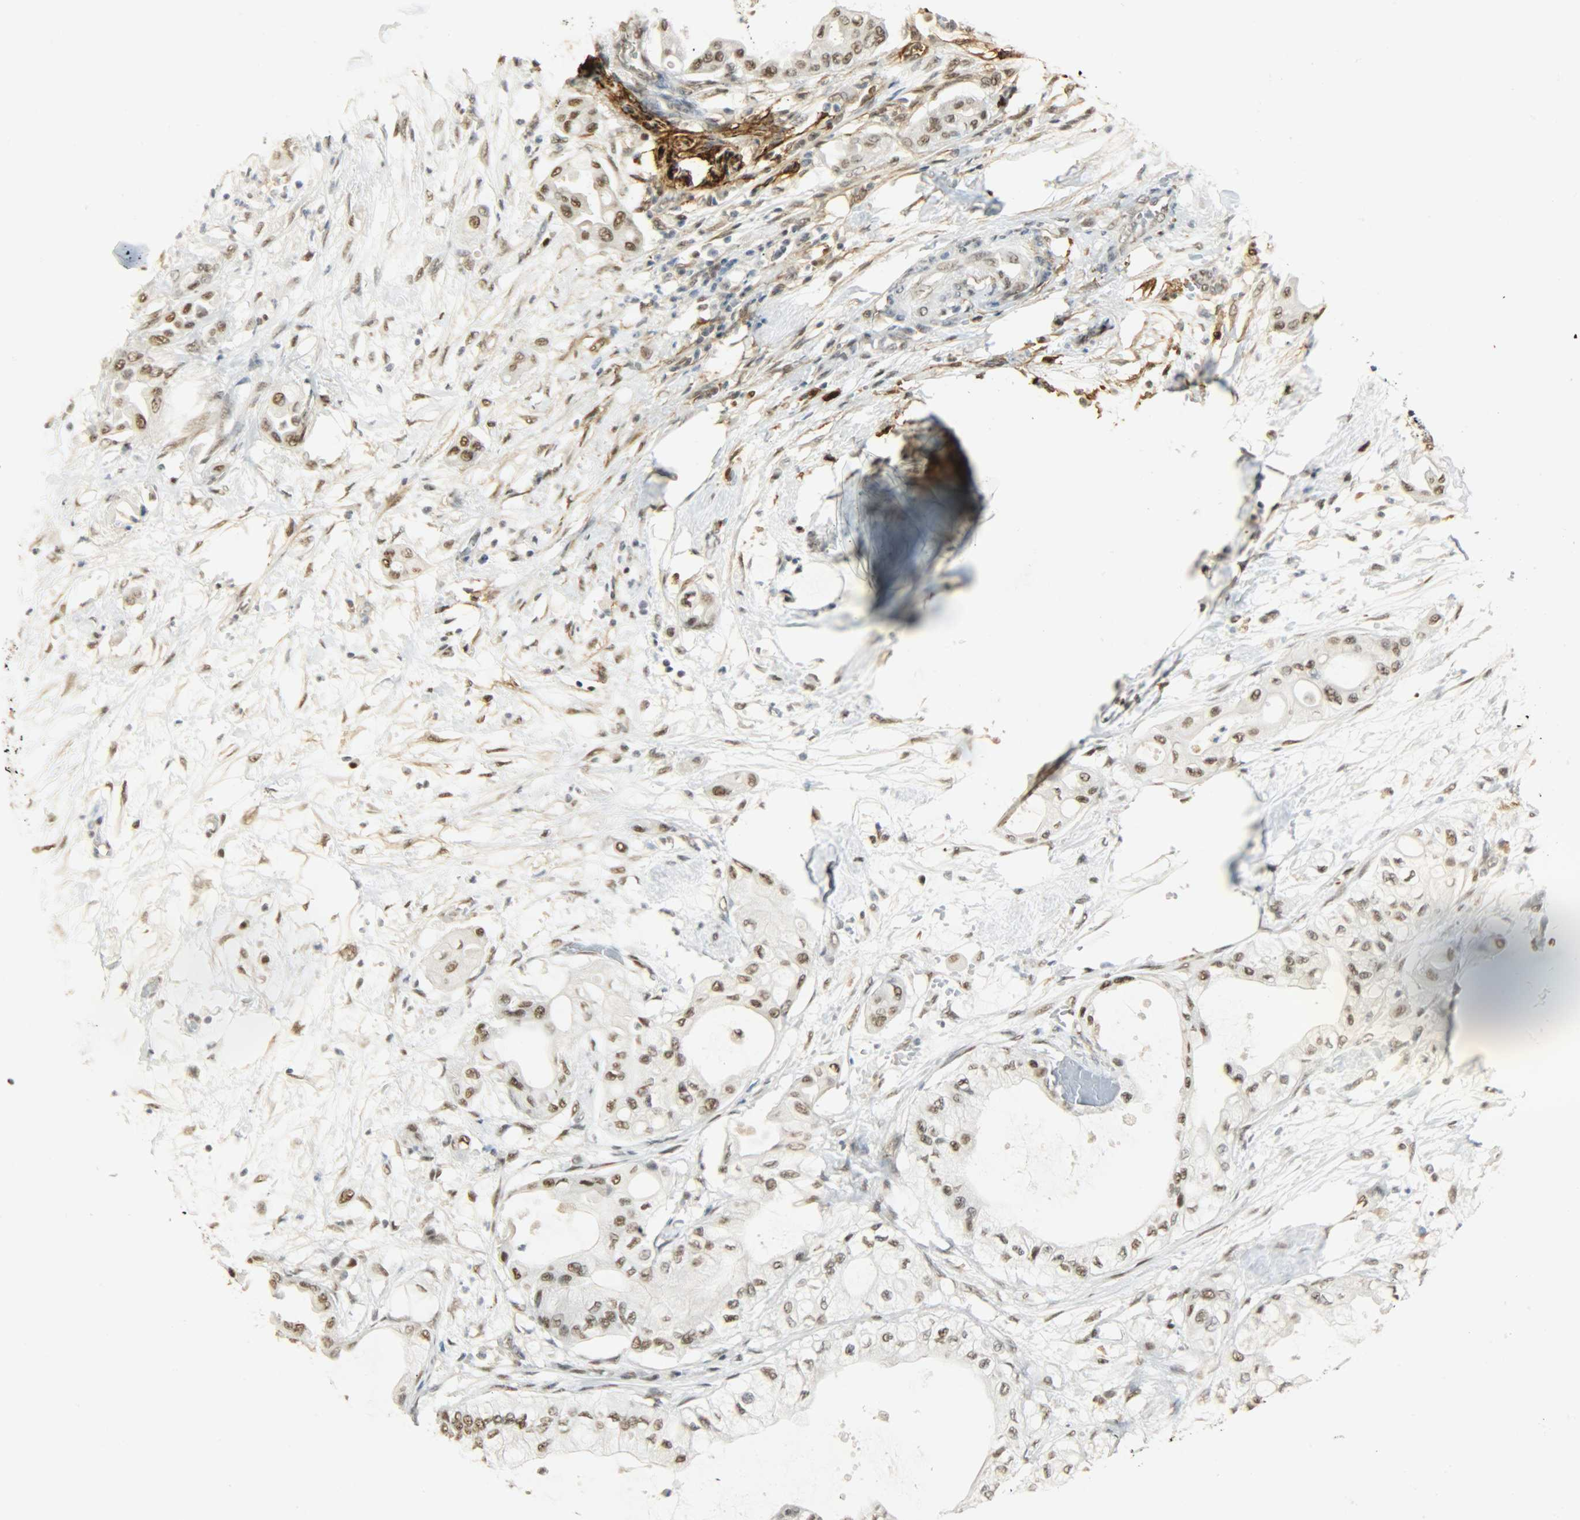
{"staining": {"intensity": "moderate", "quantity": ">75%", "location": "nuclear"}, "tissue": "pancreatic cancer", "cell_type": "Tumor cells", "image_type": "cancer", "snomed": [{"axis": "morphology", "description": "Adenocarcinoma, NOS"}, {"axis": "morphology", "description": "Adenocarcinoma, metastatic, NOS"}, {"axis": "topography", "description": "Lymph node"}, {"axis": "topography", "description": "Pancreas"}, {"axis": "topography", "description": "Duodenum"}], "caption": "Protein analysis of pancreatic cancer (adenocarcinoma) tissue demonstrates moderate nuclear positivity in about >75% of tumor cells.", "gene": "NGFR", "patient": {"sex": "female", "age": 64}}